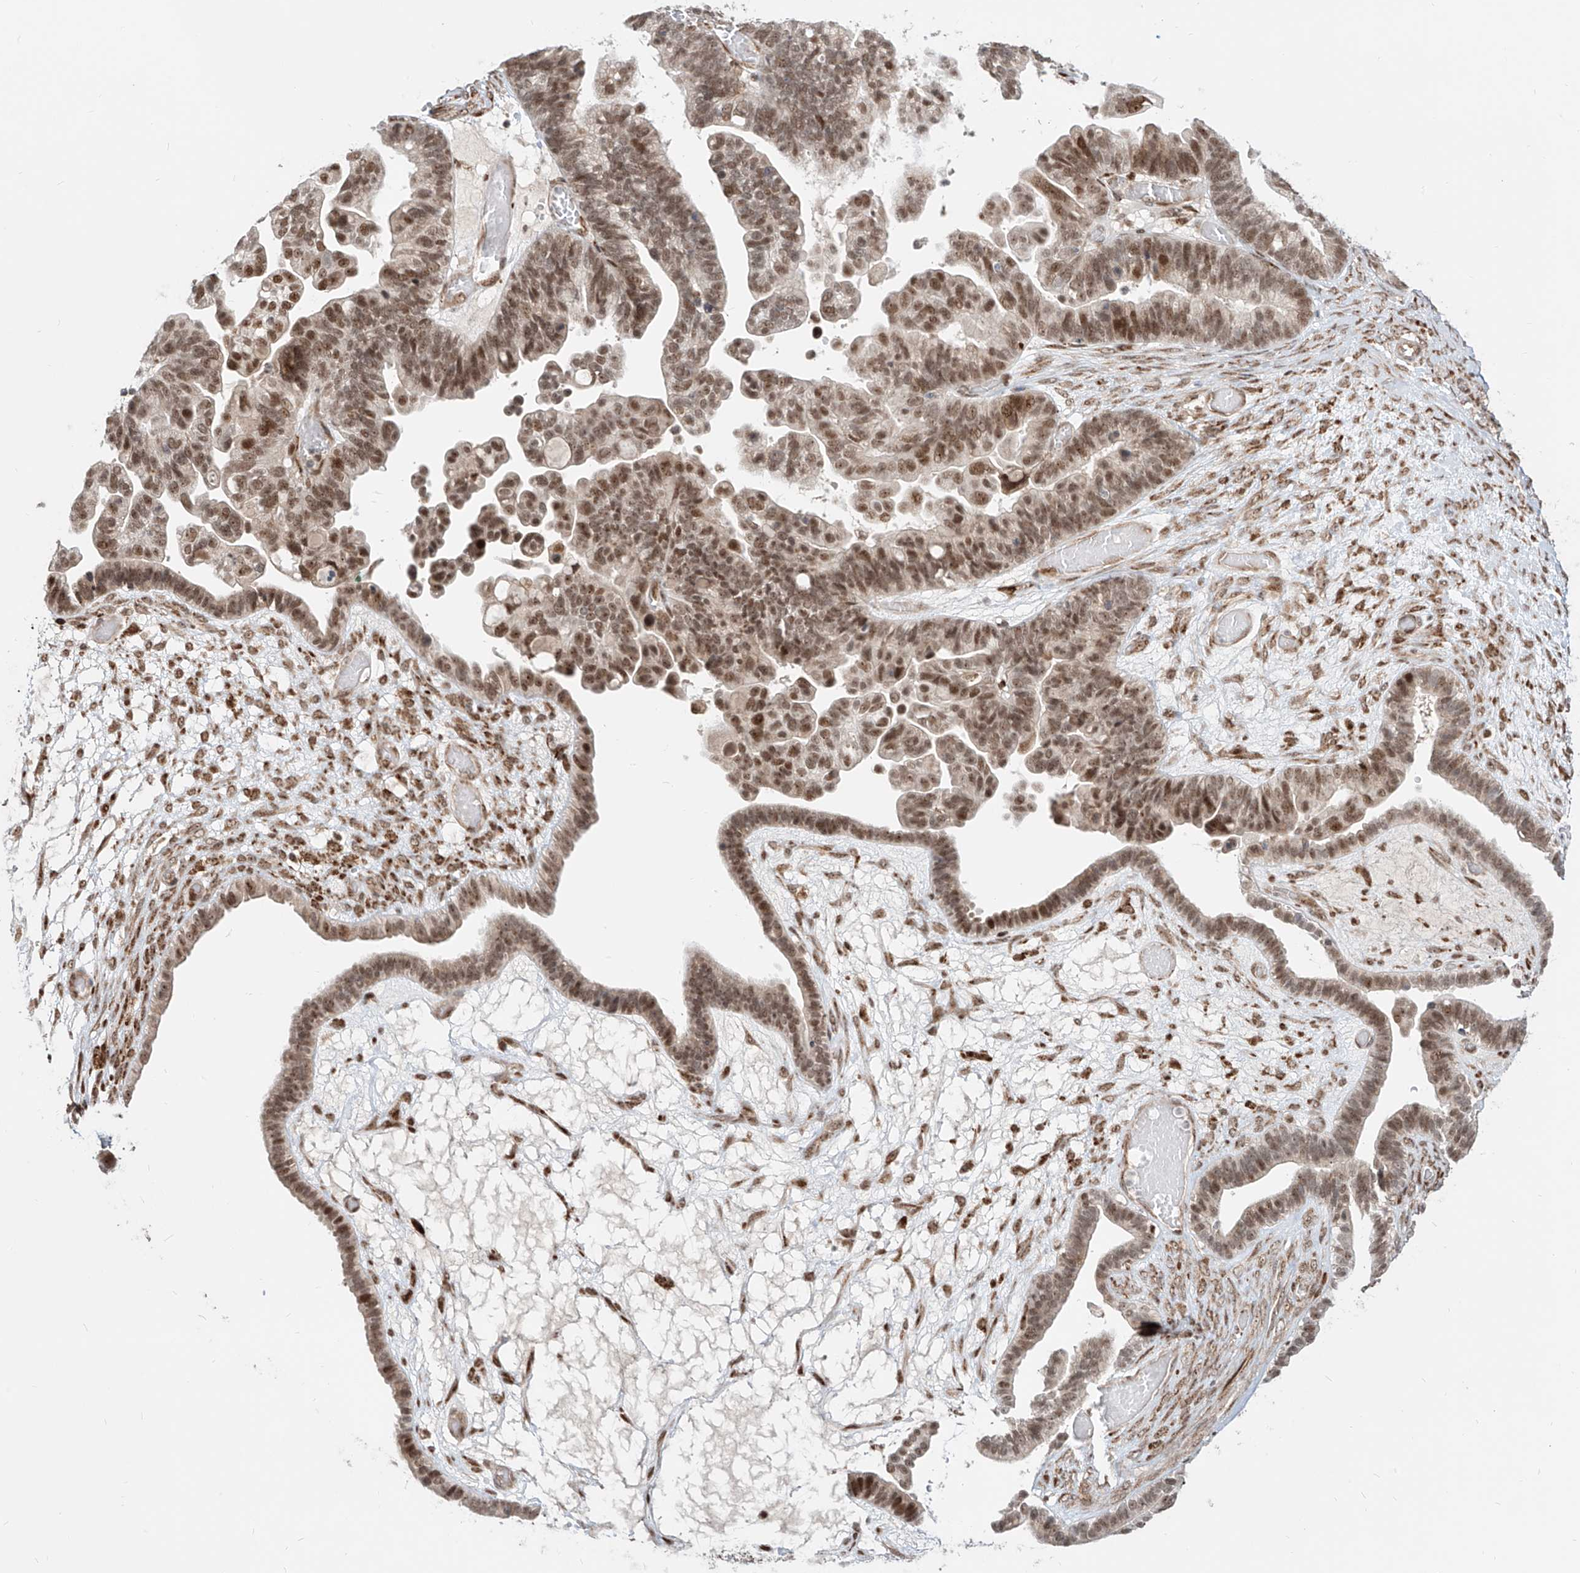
{"staining": {"intensity": "moderate", "quantity": ">75%", "location": "nuclear"}, "tissue": "ovarian cancer", "cell_type": "Tumor cells", "image_type": "cancer", "snomed": [{"axis": "morphology", "description": "Cystadenocarcinoma, serous, NOS"}, {"axis": "topography", "description": "Ovary"}], "caption": "A micrograph of ovarian cancer (serous cystadenocarcinoma) stained for a protein demonstrates moderate nuclear brown staining in tumor cells.", "gene": "ZNF710", "patient": {"sex": "female", "age": 56}}